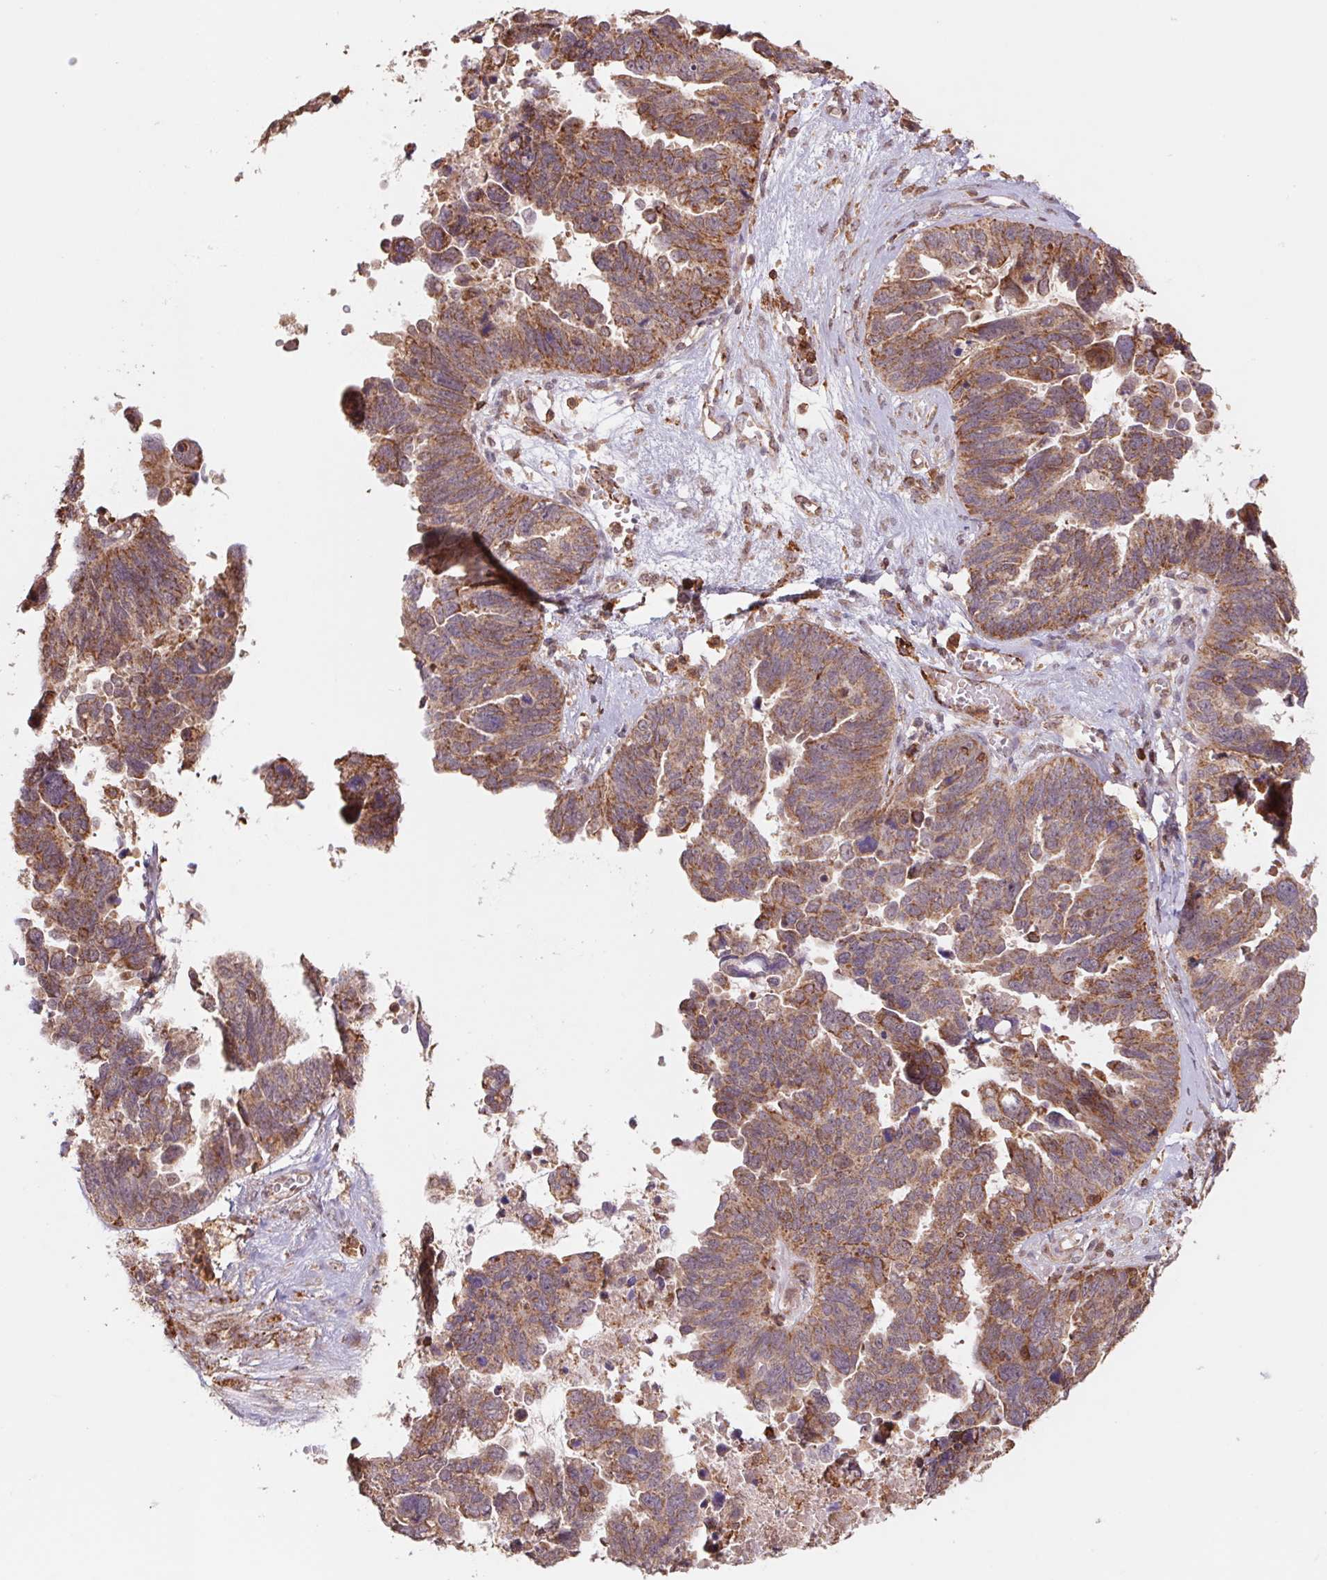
{"staining": {"intensity": "moderate", "quantity": ">75%", "location": "cytoplasmic/membranous"}, "tissue": "ovarian cancer", "cell_type": "Tumor cells", "image_type": "cancer", "snomed": [{"axis": "morphology", "description": "Cystadenocarcinoma, serous, NOS"}, {"axis": "topography", "description": "Ovary"}], "caption": "Immunohistochemistry (IHC) (DAB) staining of ovarian serous cystadenocarcinoma demonstrates moderate cytoplasmic/membranous protein expression in about >75% of tumor cells.", "gene": "URM1", "patient": {"sex": "female", "age": 60}}